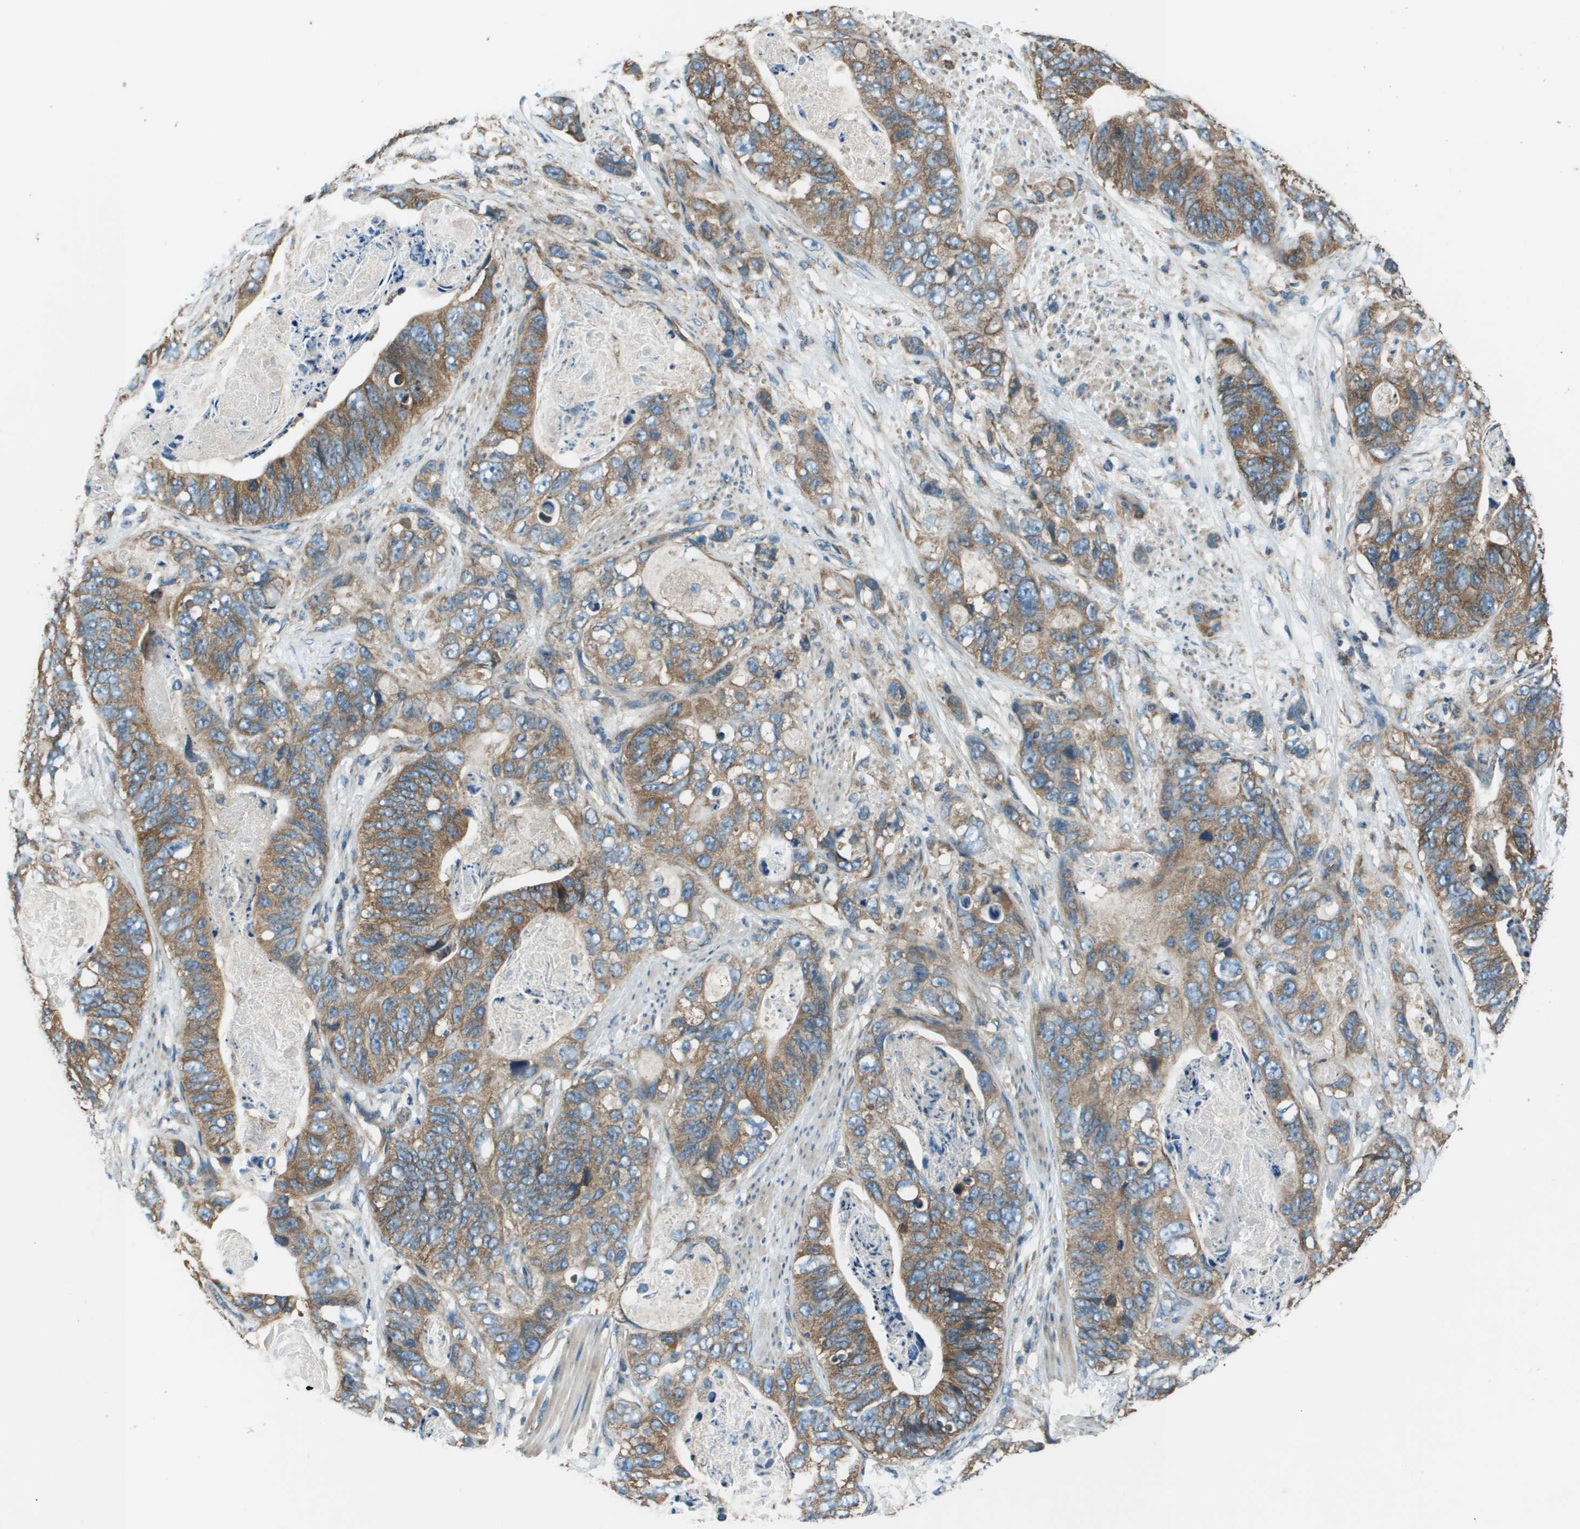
{"staining": {"intensity": "moderate", "quantity": ">75%", "location": "cytoplasmic/membranous"}, "tissue": "stomach cancer", "cell_type": "Tumor cells", "image_type": "cancer", "snomed": [{"axis": "morphology", "description": "Adenocarcinoma, NOS"}, {"axis": "topography", "description": "Stomach"}], "caption": "Protein staining of stomach cancer (adenocarcinoma) tissue demonstrates moderate cytoplasmic/membranous expression in approximately >75% of tumor cells.", "gene": "TMEM51", "patient": {"sex": "female", "age": 89}}